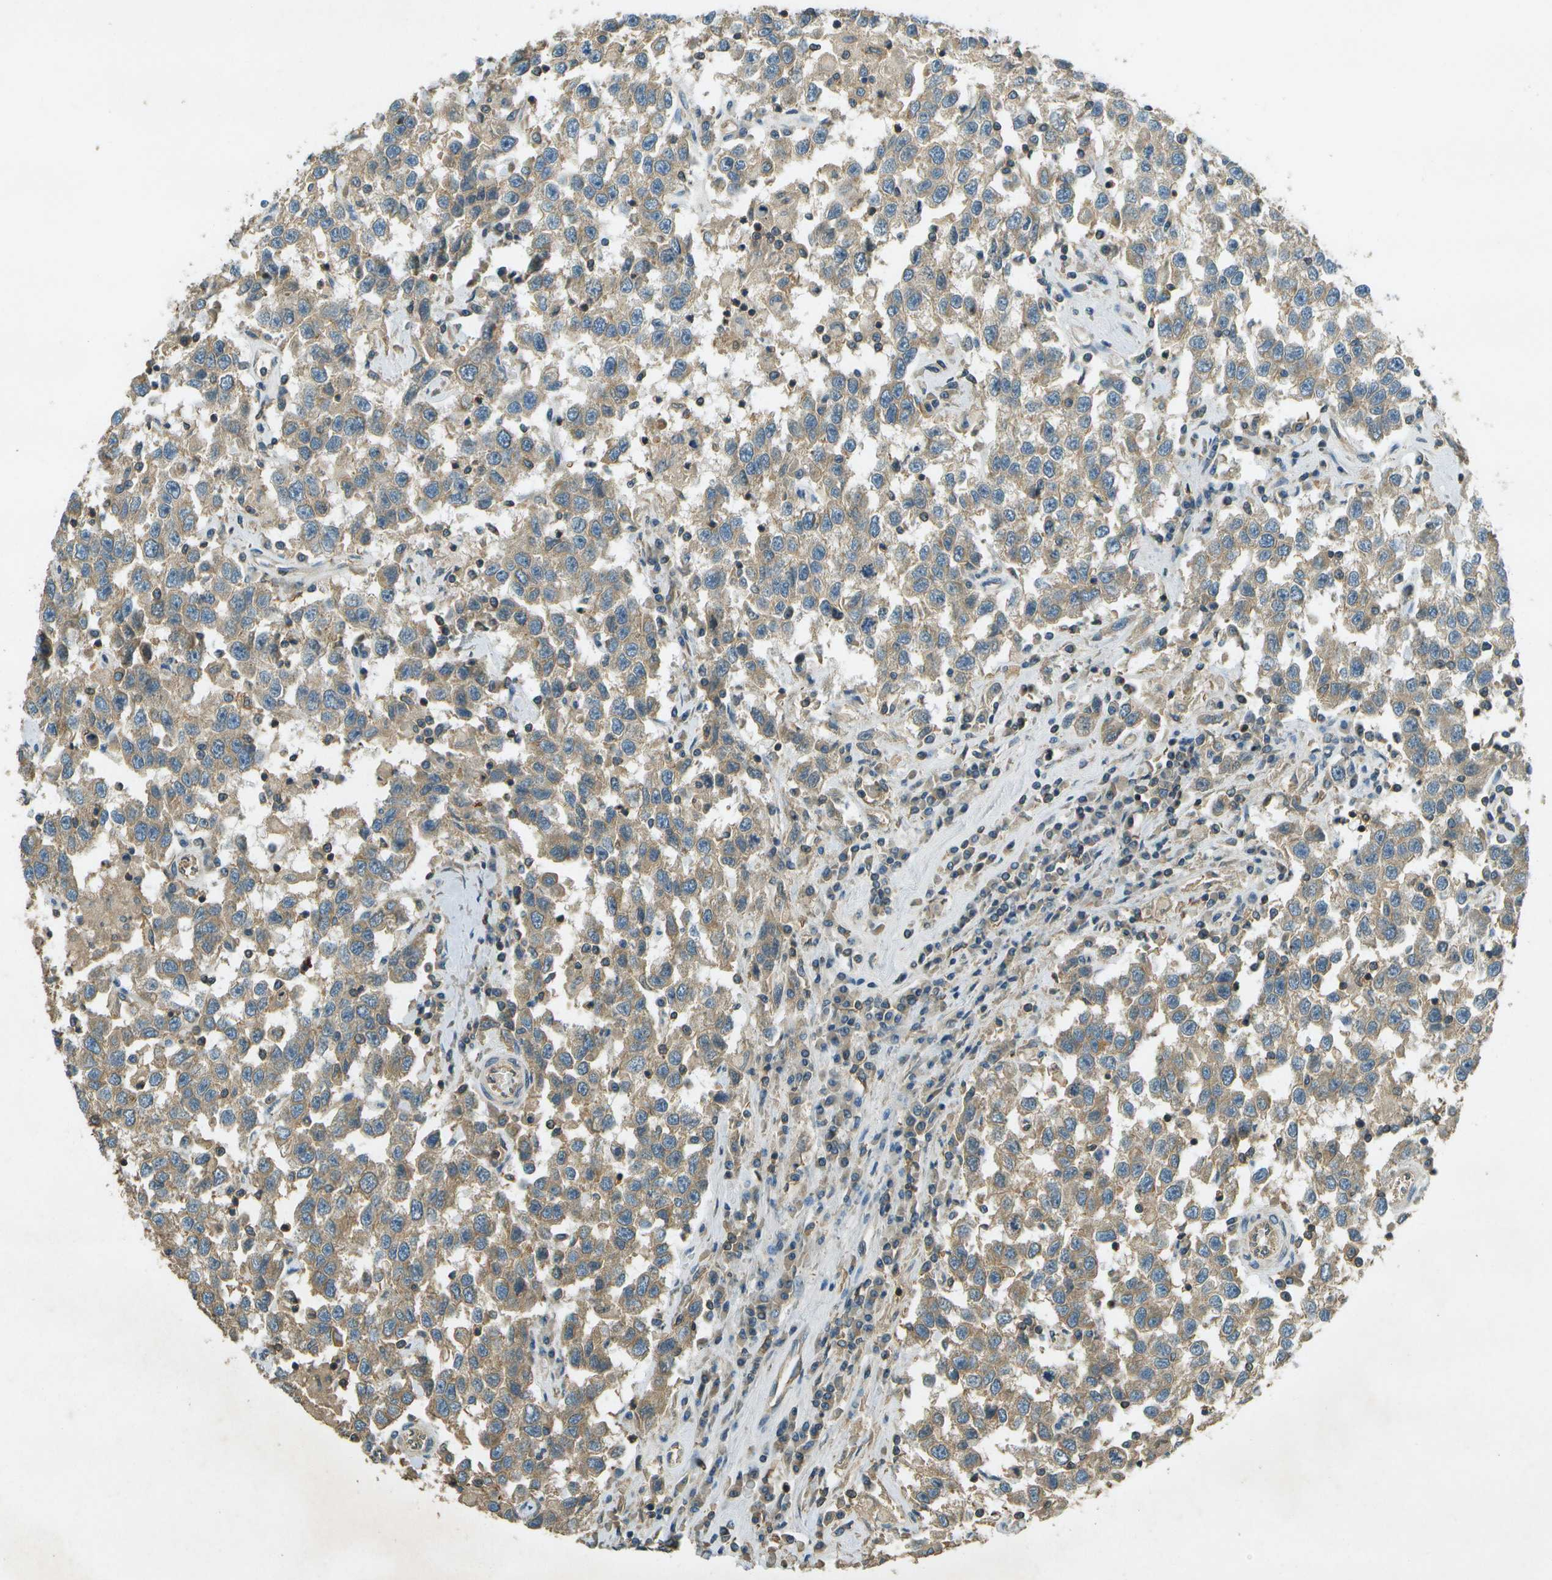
{"staining": {"intensity": "moderate", "quantity": ">75%", "location": "cytoplasmic/membranous"}, "tissue": "testis cancer", "cell_type": "Tumor cells", "image_type": "cancer", "snomed": [{"axis": "morphology", "description": "Seminoma, NOS"}, {"axis": "topography", "description": "Testis"}], "caption": "Testis cancer (seminoma) stained for a protein (brown) displays moderate cytoplasmic/membranous positive staining in approximately >75% of tumor cells.", "gene": "NUDT4", "patient": {"sex": "male", "age": 41}}